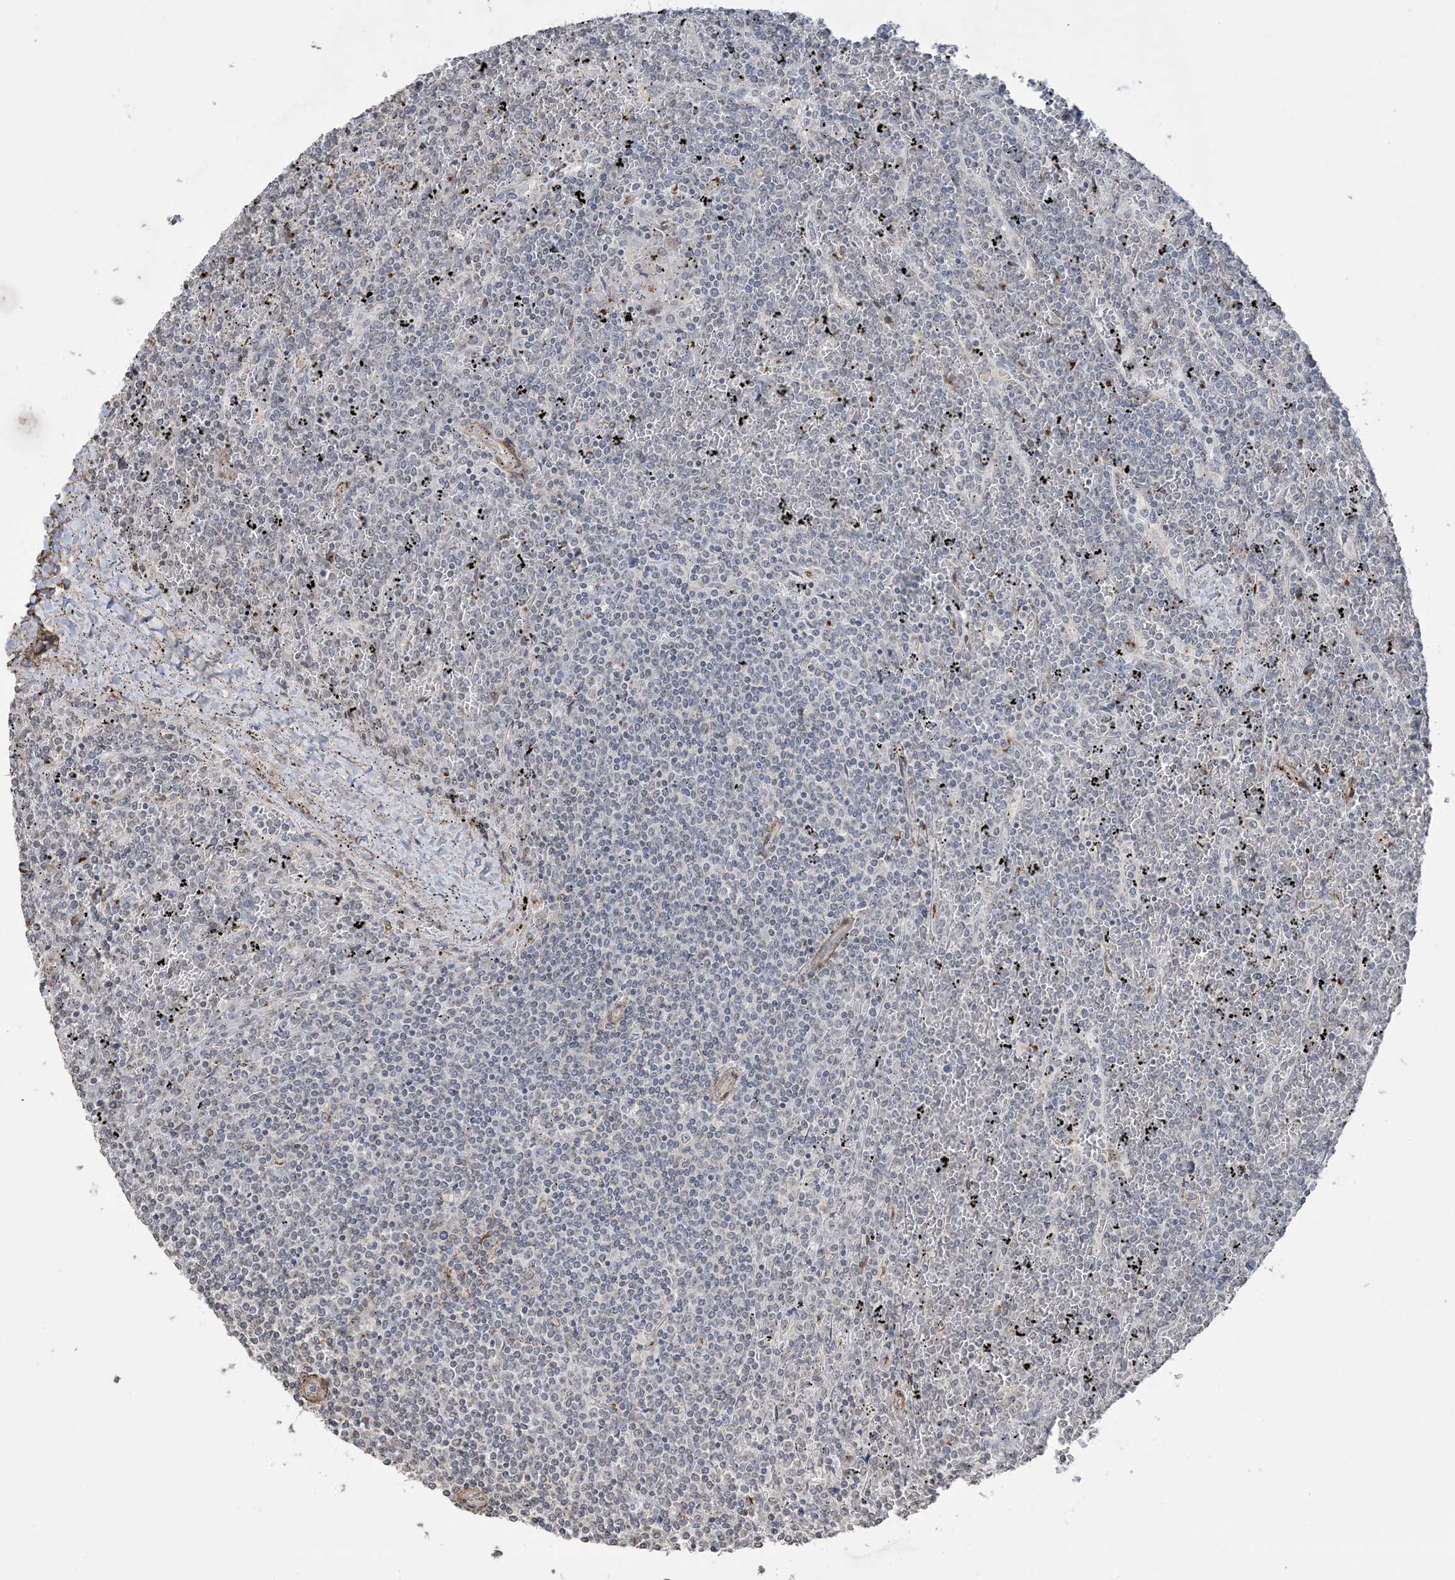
{"staining": {"intensity": "negative", "quantity": "none", "location": "none"}, "tissue": "lymphoma", "cell_type": "Tumor cells", "image_type": "cancer", "snomed": [{"axis": "morphology", "description": "Malignant lymphoma, non-Hodgkin's type, Low grade"}, {"axis": "topography", "description": "Spleen"}], "caption": "The image shows no significant positivity in tumor cells of lymphoma. (DAB immunohistochemistry, high magnification).", "gene": "XRN1", "patient": {"sex": "female", "age": 19}}